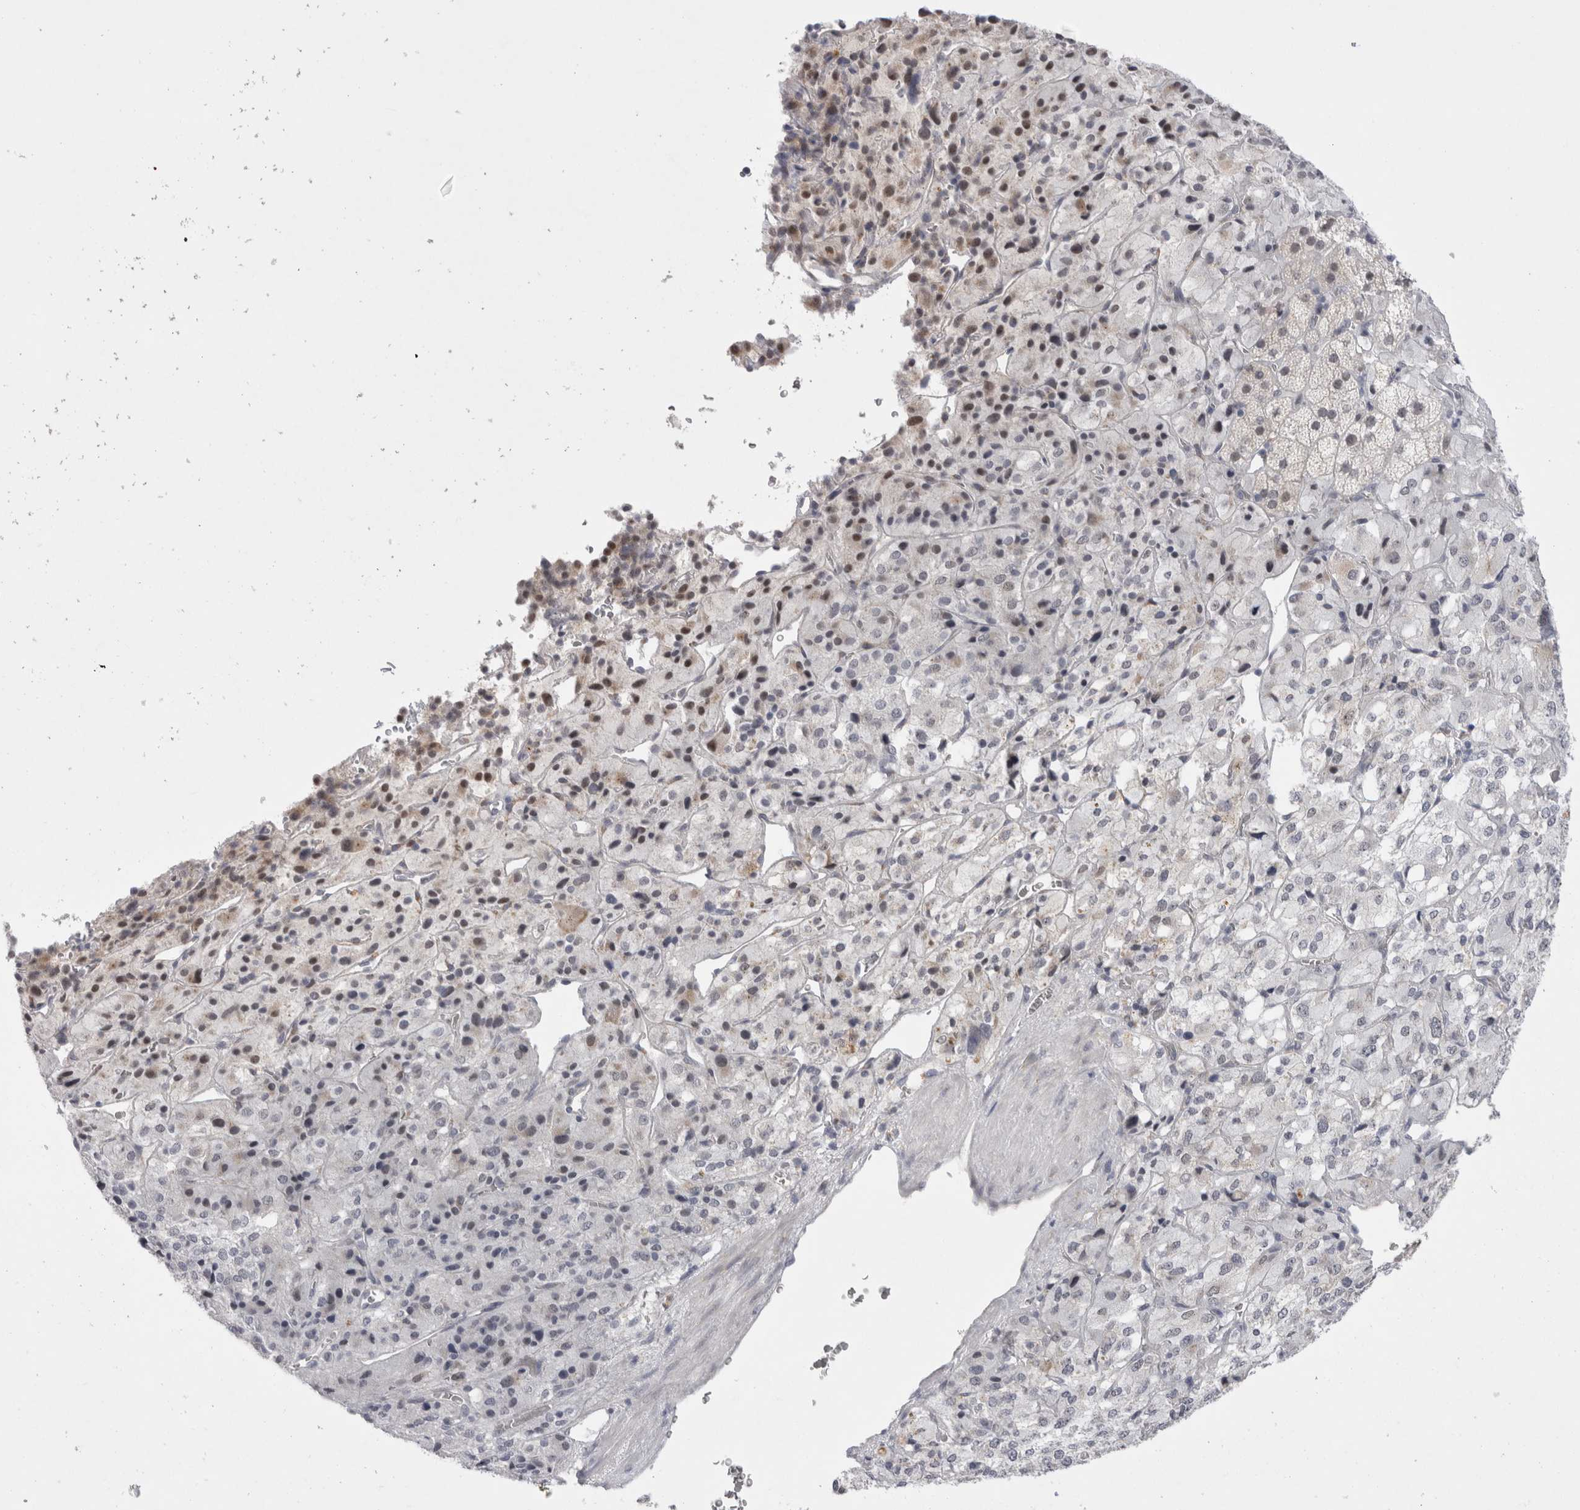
{"staining": {"intensity": "moderate", "quantity": "25%-75%", "location": "cytoplasmic/membranous,nuclear"}, "tissue": "adrenal gland", "cell_type": "Glandular cells", "image_type": "normal", "snomed": [{"axis": "morphology", "description": "Normal tissue, NOS"}, {"axis": "topography", "description": "Adrenal gland"}], "caption": "IHC (DAB (3,3'-diaminobenzidine)) staining of normal adrenal gland shows moderate cytoplasmic/membranous,nuclear protein expression in about 25%-75% of glandular cells. (Brightfield microscopy of DAB IHC at high magnification).", "gene": "TRMT1L", "patient": {"sex": "female", "age": 44}}